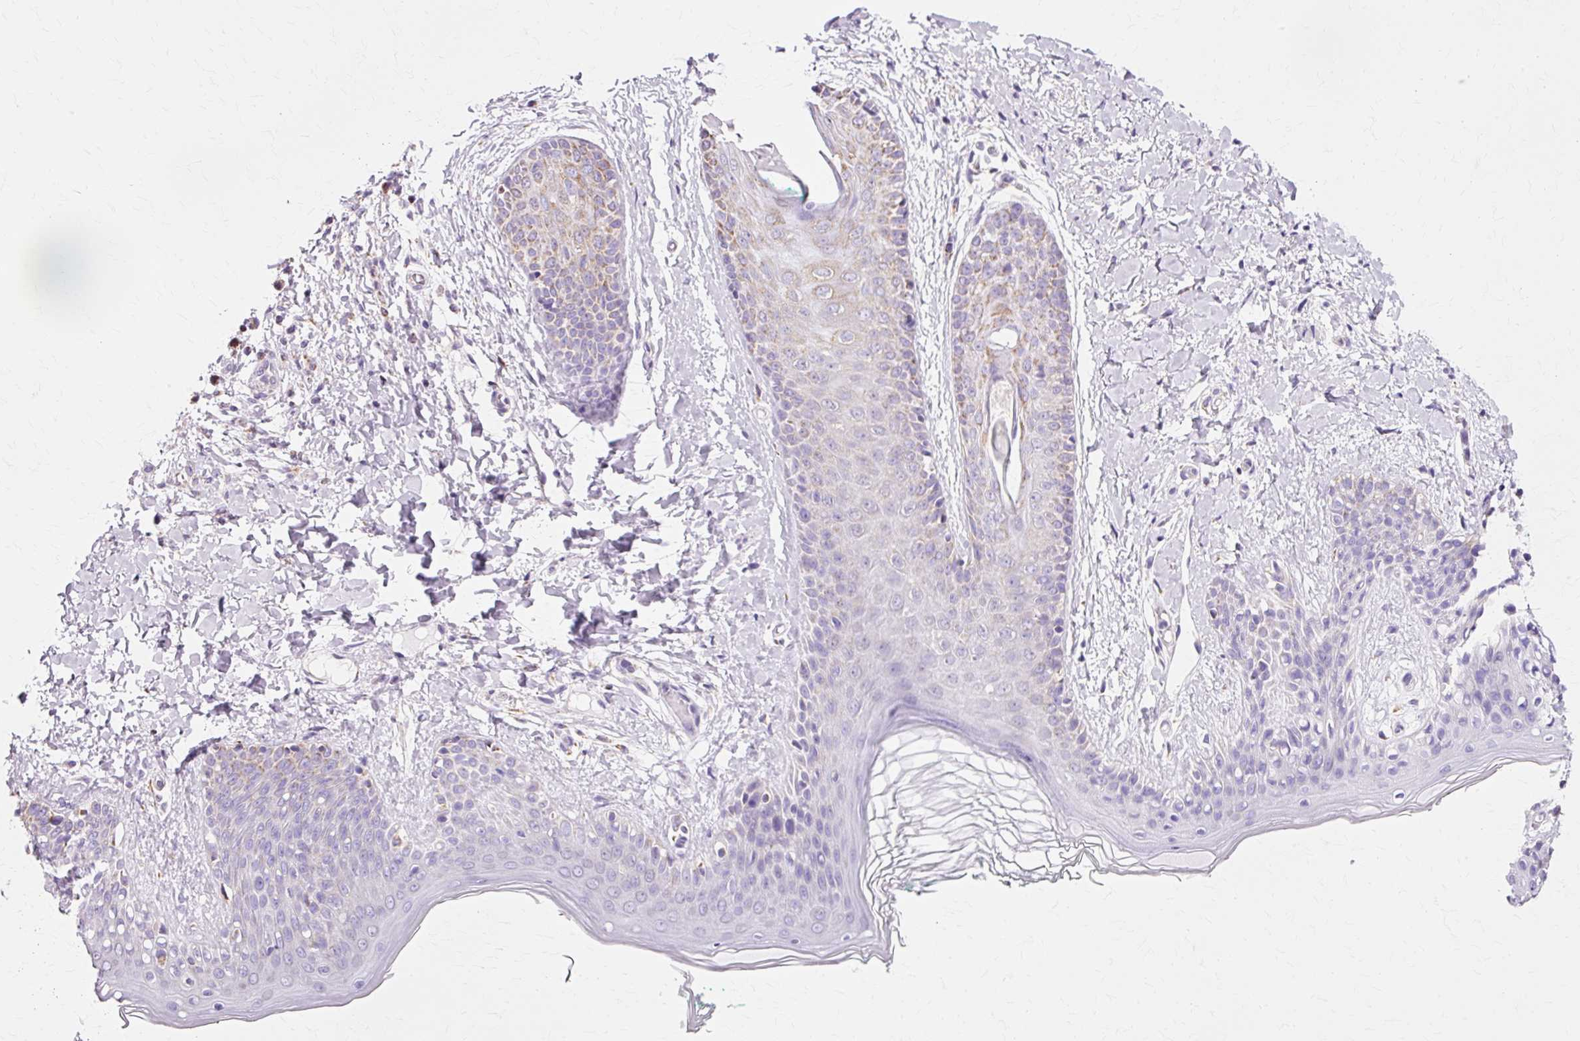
{"staining": {"intensity": "negative", "quantity": "none", "location": "none"}, "tissue": "skin", "cell_type": "Fibroblasts", "image_type": "normal", "snomed": [{"axis": "morphology", "description": "Normal tissue, NOS"}, {"axis": "topography", "description": "Skin"}], "caption": "Immunohistochemical staining of unremarkable skin exhibits no significant staining in fibroblasts. Brightfield microscopy of IHC stained with DAB (3,3'-diaminobenzidine) (brown) and hematoxylin (blue), captured at high magnification.", "gene": "ATP5PO", "patient": {"sex": "male", "age": 16}}